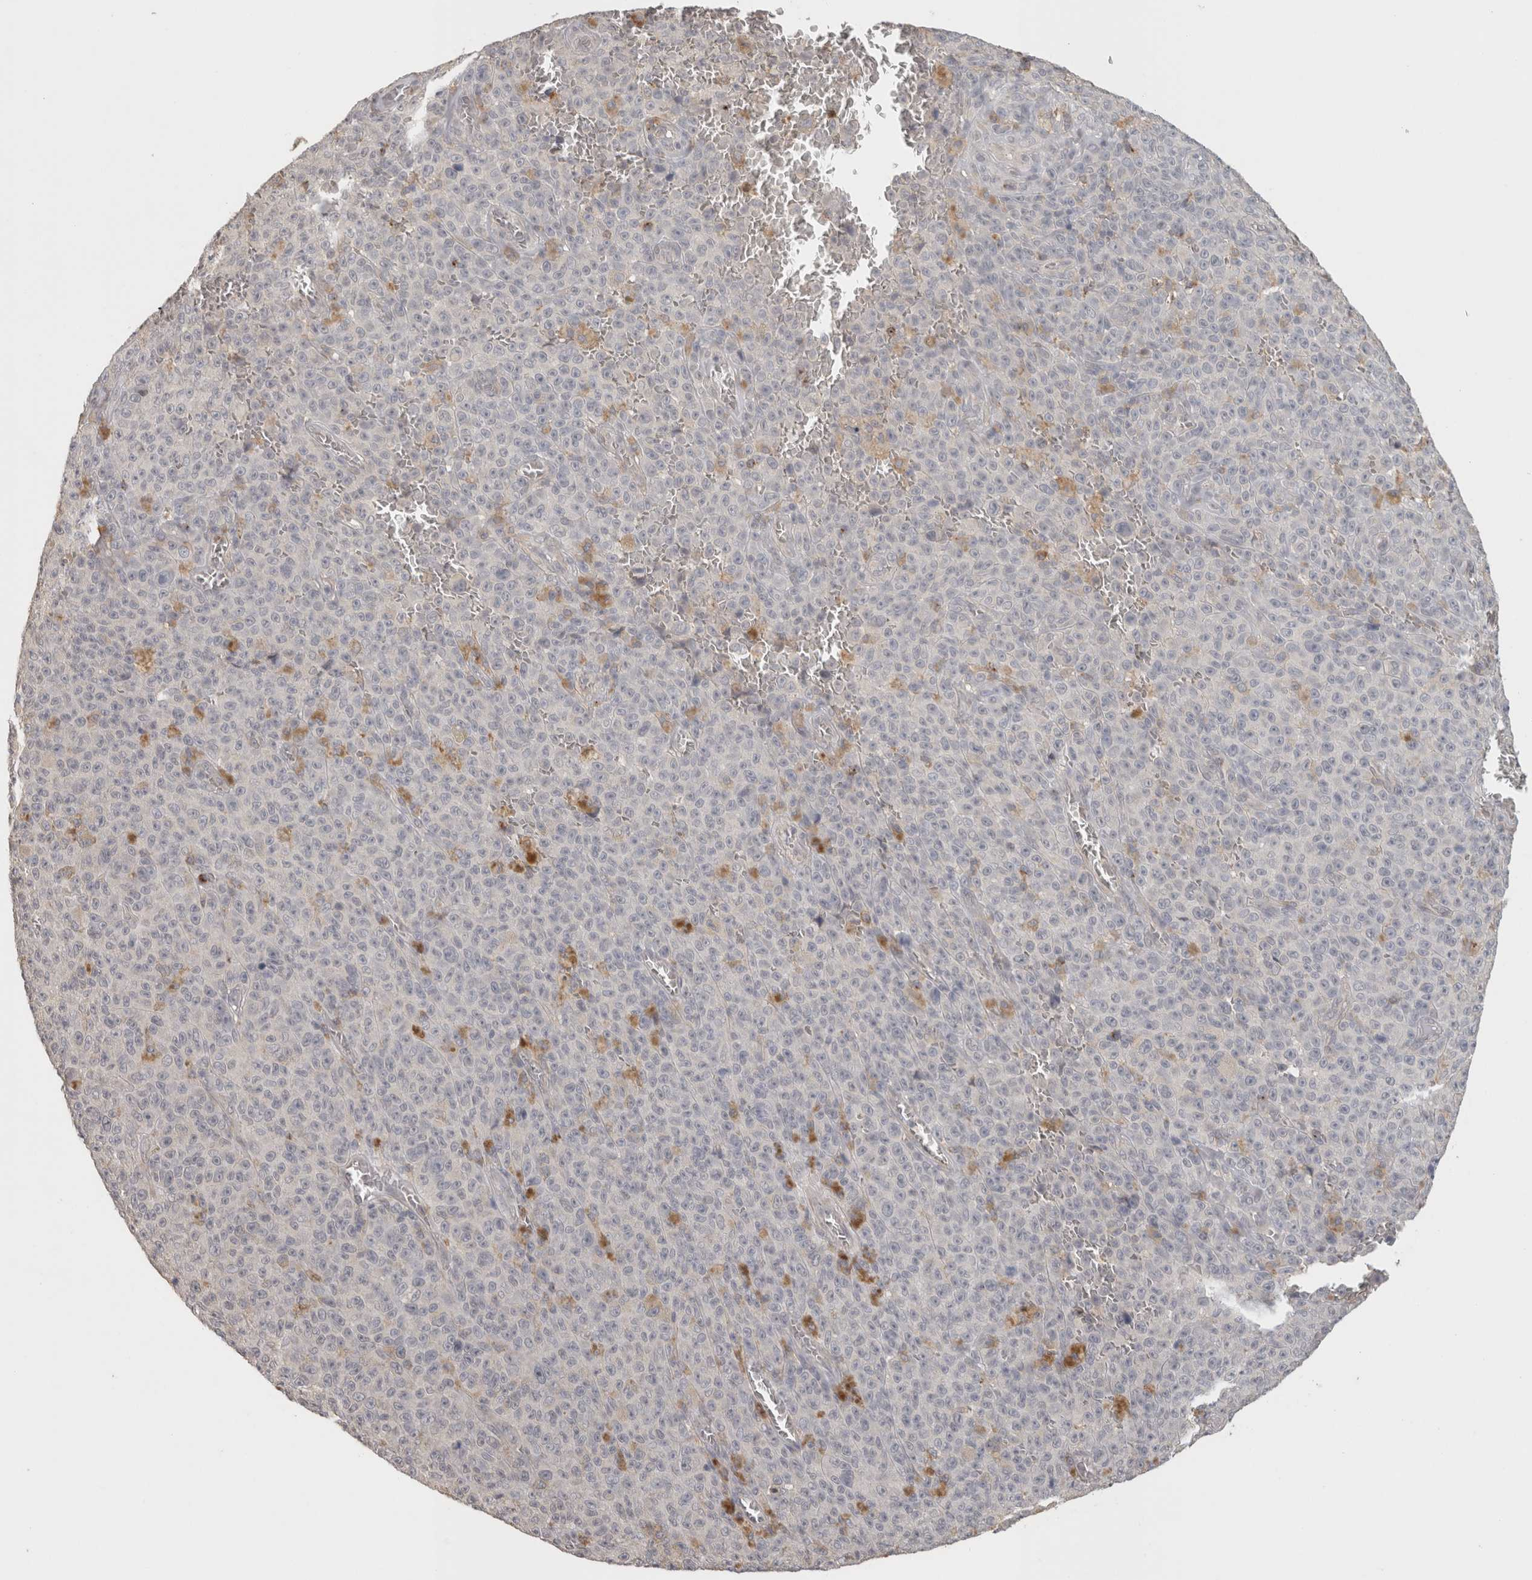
{"staining": {"intensity": "negative", "quantity": "none", "location": "none"}, "tissue": "melanoma", "cell_type": "Tumor cells", "image_type": "cancer", "snomed": [{"axis": "morphology", "description": "Malignant melanoma, NOS"}, {"axis": "topography", "description": "Skin"}], "caption": "There is no significant expression in tumor cells of melanoma. (Stains: DAB (3,3'-diaminobenzidine) immunohistochemistry with hematoxylin counter stain, Microscopy: brightfield microscopy at high magnification).", "gene": "HAVCR2", "patient": {"sex": "female", "age": 82}}